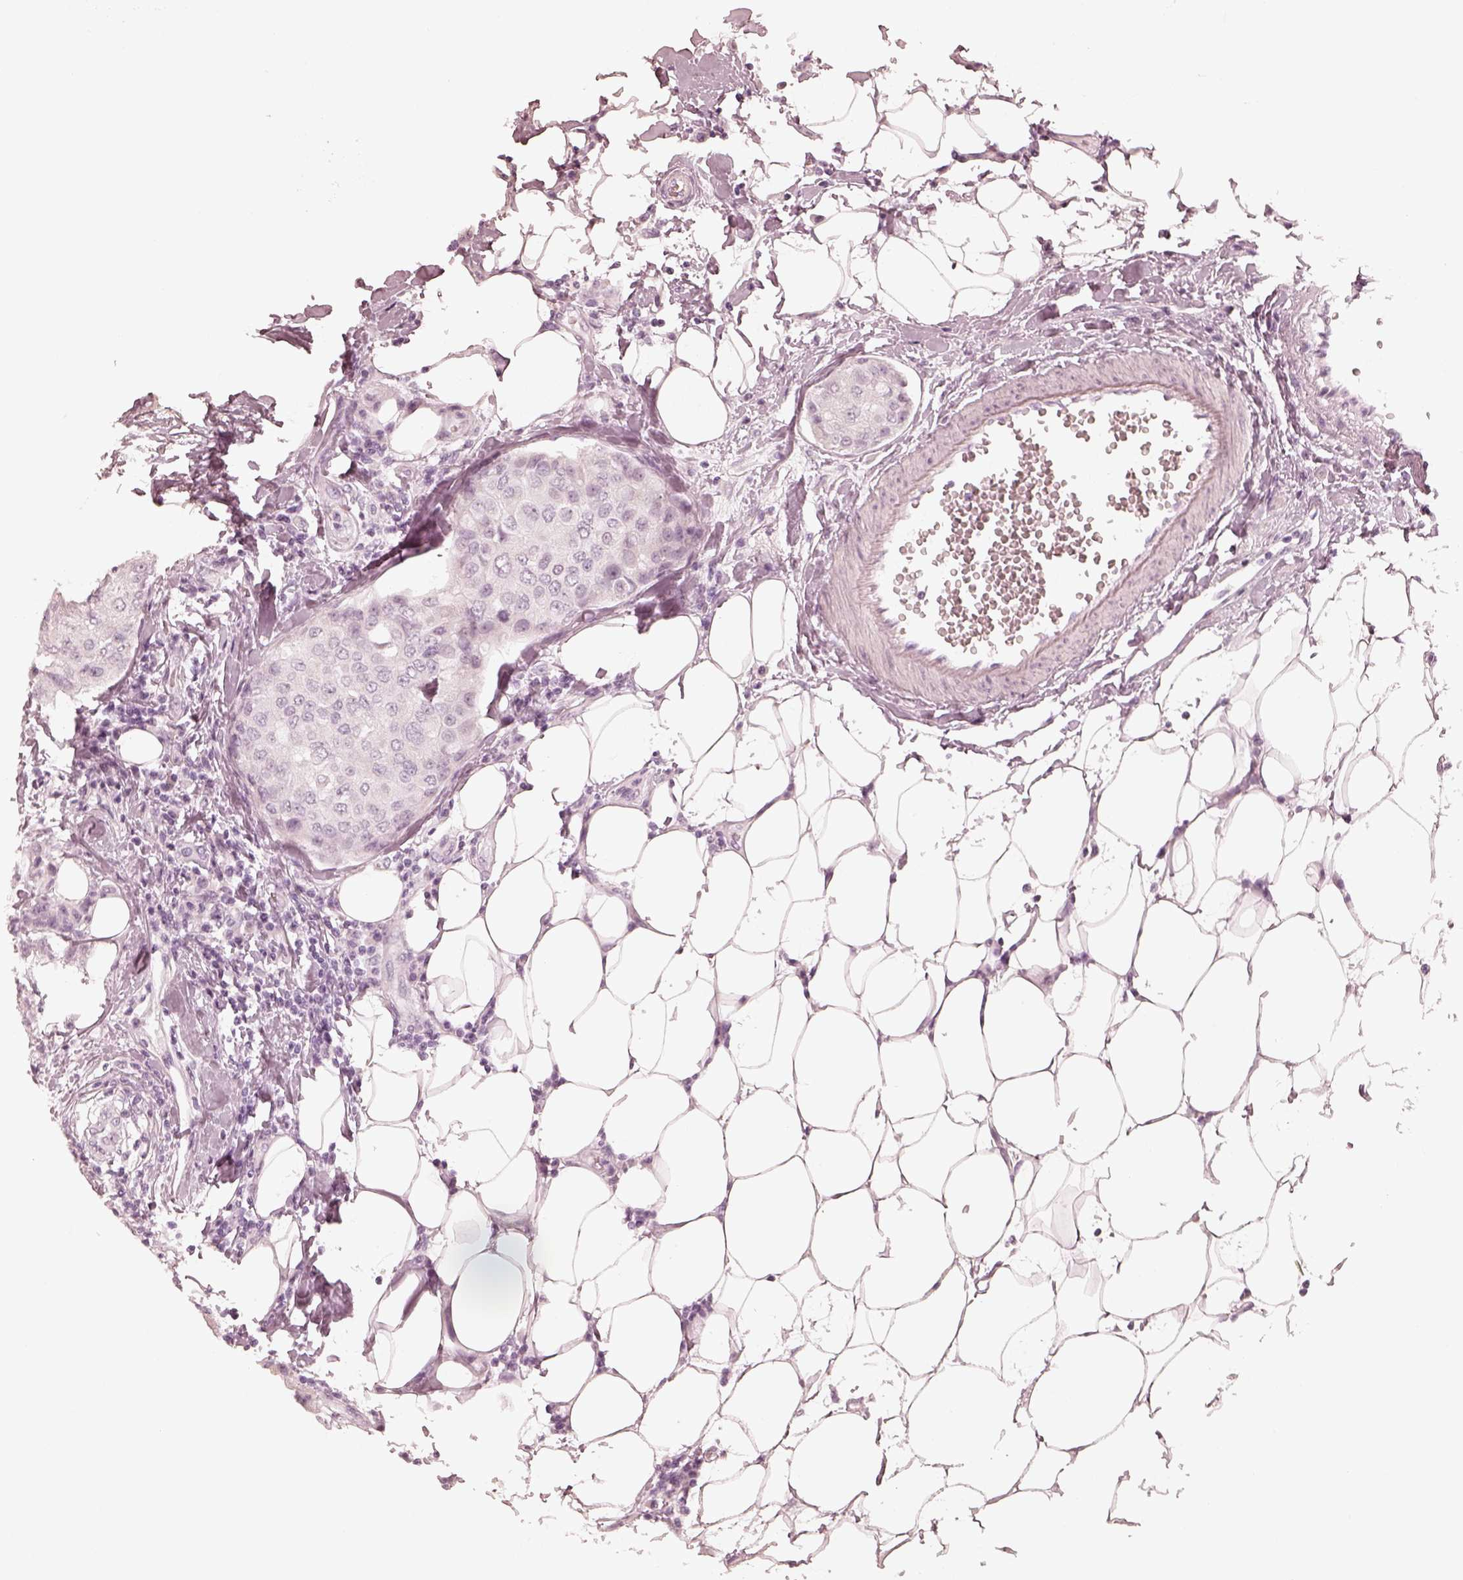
{"staining": {"intensity": "negative", "quantity": "none", "location": "none"}, "tissue": "breast cancer", "cell_type": "Tumor cells", "image_type": "cancer", "snomed": [{"axis": "morphology", "description": "Duct carcinoma"}, {"axis": "topography", "description": "Breast"}], "caption": "Immunohistochemistry (IHC) of infiltrating ductal carcinoma (breast) exhibits no positivity in tumor cells.", "gene": "CALR3", "patient": {"sex": "female", "age": 27}}